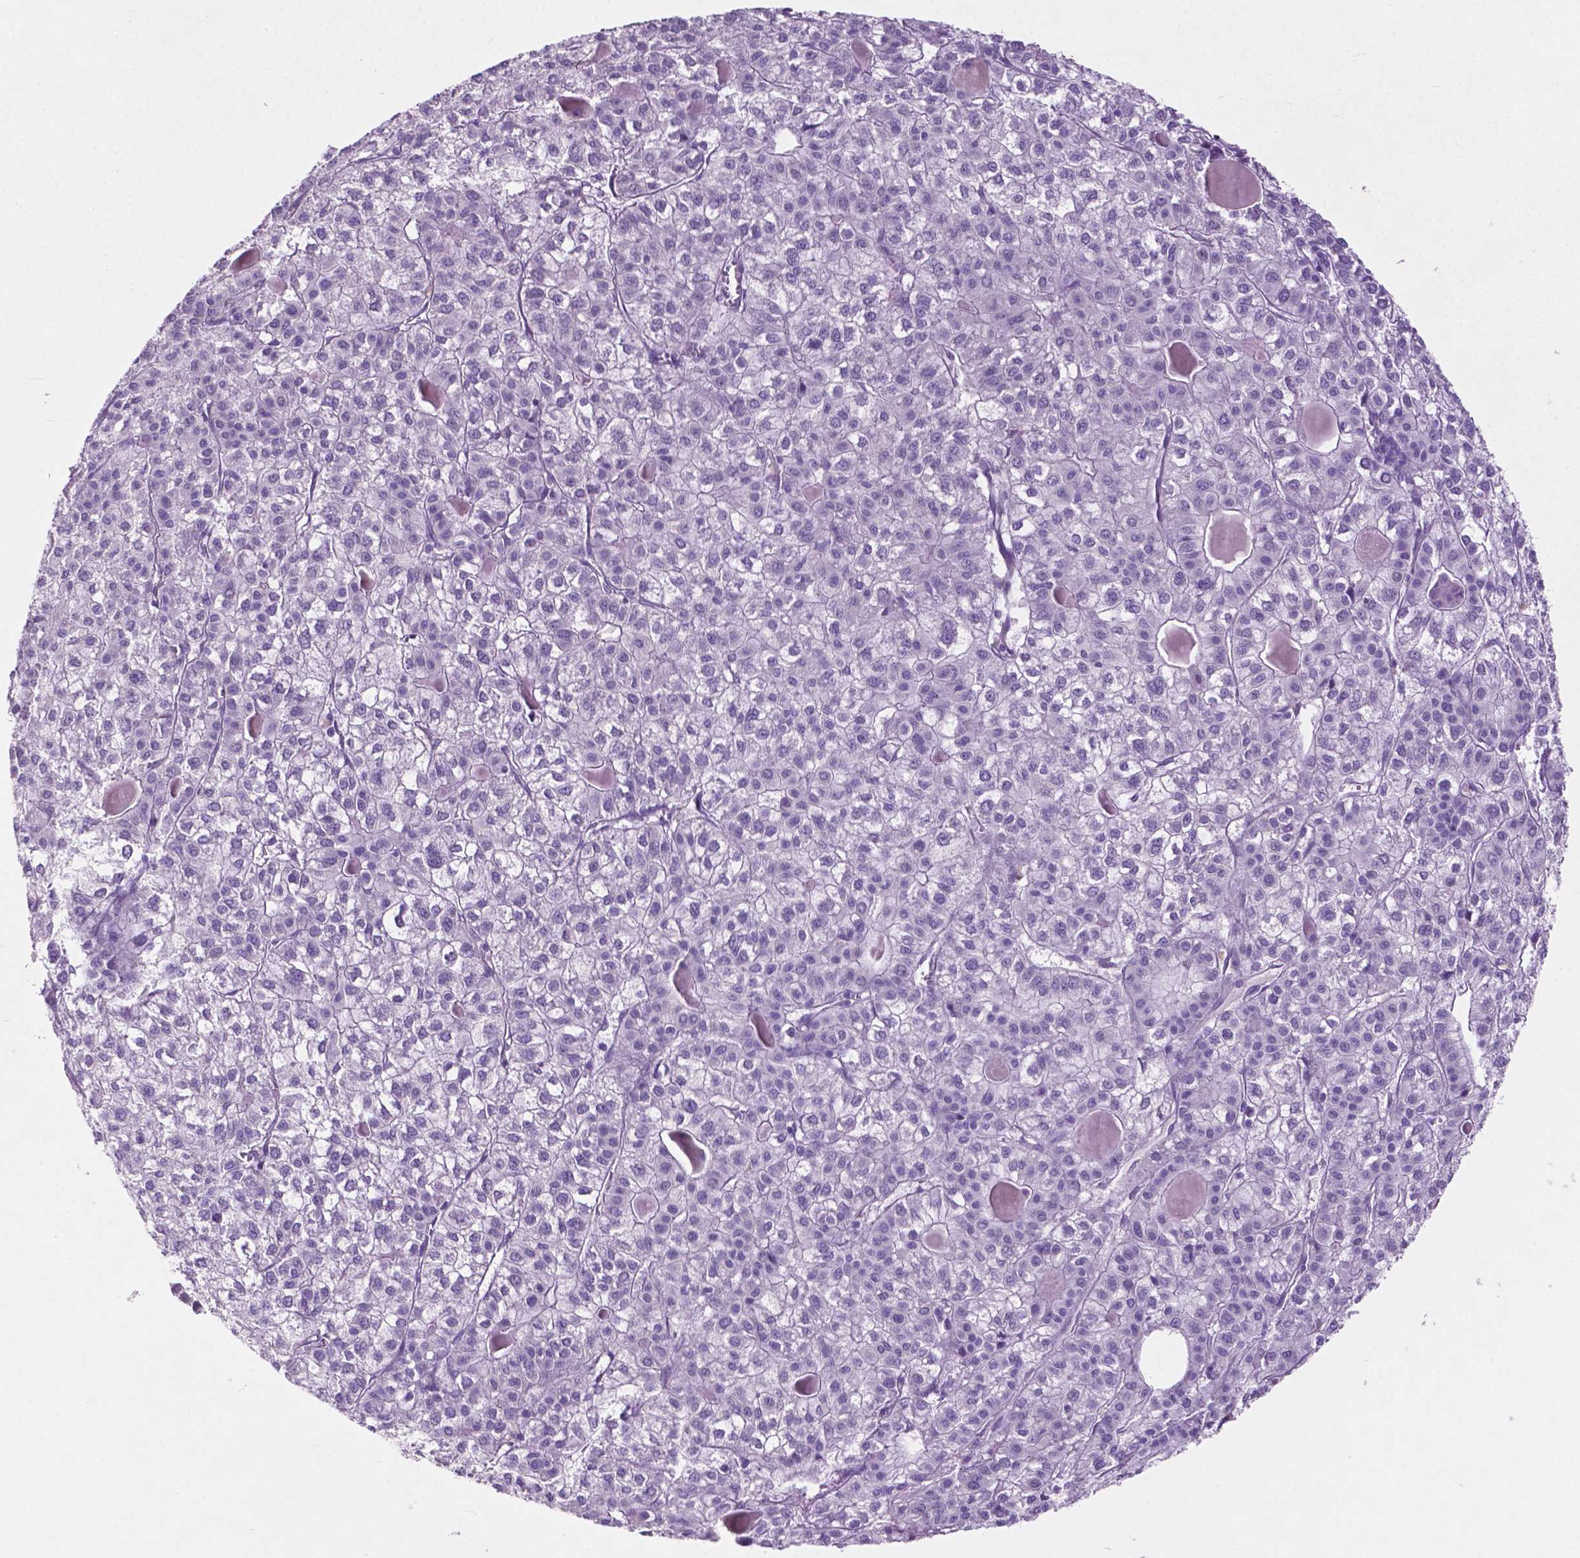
{"staining": {"intensity": "negative", "quantity": "none", "location": "none"}, "tissue": "liver cancer", "cell_type": "Tumor cells", "image_type": "cancer", "snomed": [{"axis": "morphology", "description": "Carcinoma, Hepatocellular, NOS"}, {"axis": "topography", "description": "Liver"}], "caption": "Immunohistochemistry micrograph of human liver cancer (hepatocellular carcinoma) stained for a protein (brown), which shows no positivity in tumor cells.", "gene": "ASPG", "patient": {"sex": "female", "age": 43}}